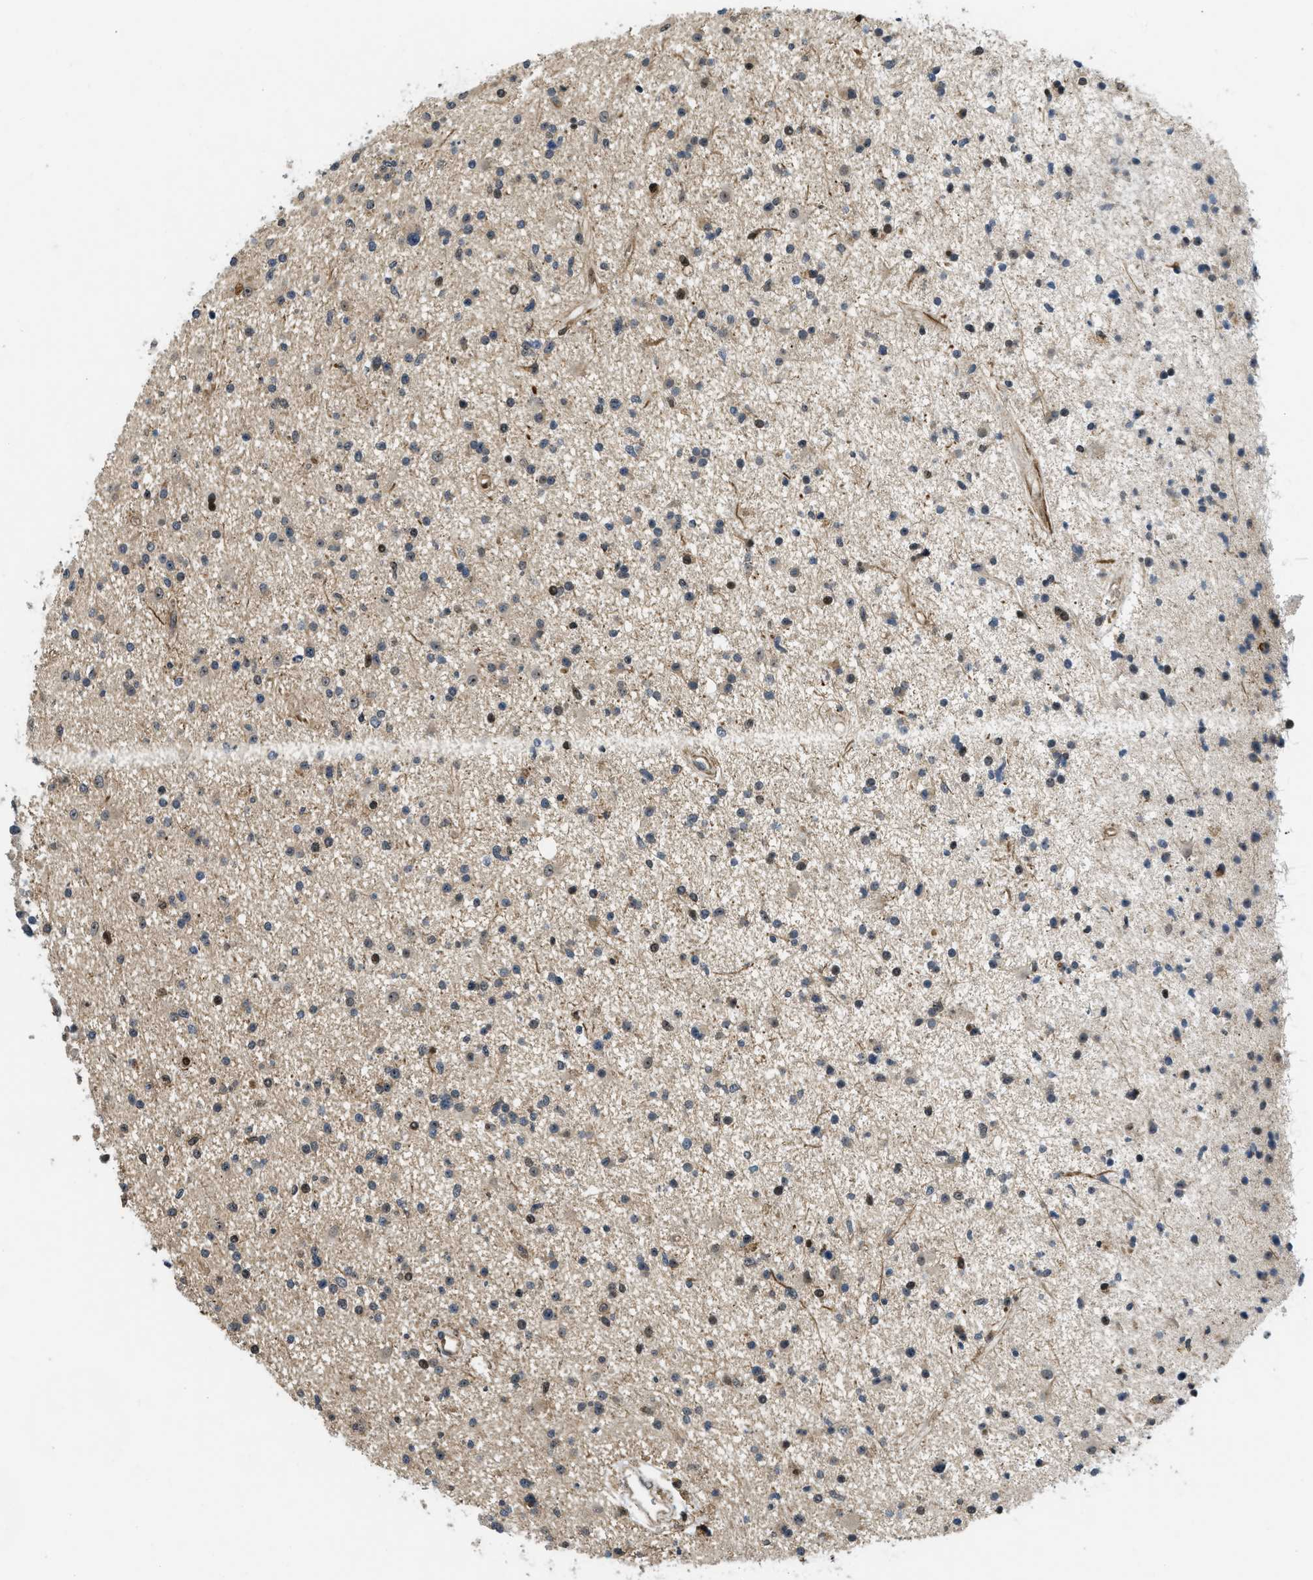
{"staining": {"intensity": "moderate", "quantity": "<25%", "location": "nuclear"}, "tissue": "glioma", "cell_type": "Tumor cells", "image_type": "cancer", "snomed": [{"axis": "morphology", "description": "Glioma, malignant, High grade"}, {"axis": "topography", "description": "Brain"}], "caption": "High-grade glioma (malignant) stained for a protein (brown) reveals moderate nuclear positive staining in approximately <25% of tumor cells.", "gene": "LTA4H", "patient": {"sex": "male", "age": 33}}